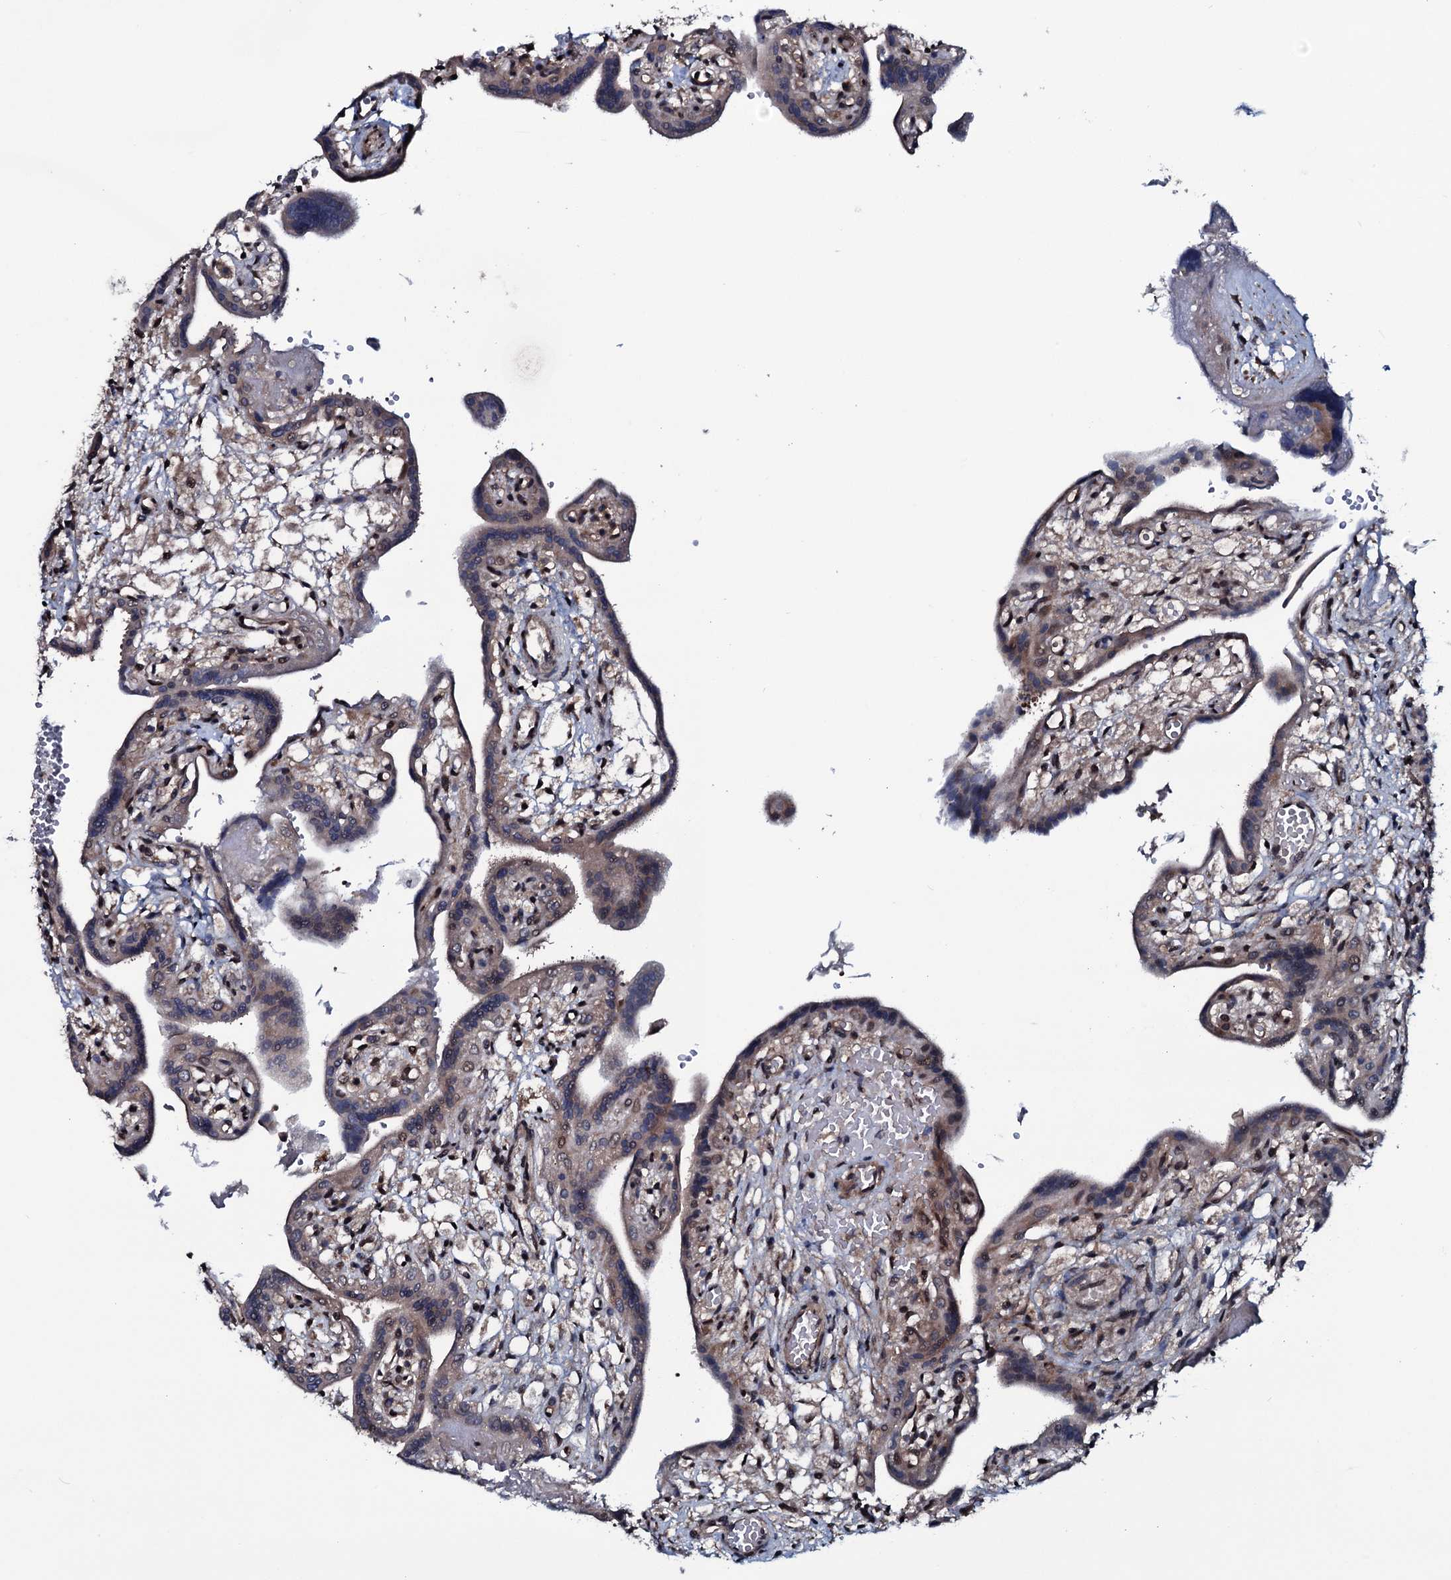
{"staining": {"intensity": "moderate", "quantity": "25%-75%", "location": "cytoplasmic/membranous,nuclear"}, "tissue": "placenta", "cell_type": "Trophoblastic cells", "image_type": "normal", "snomed": [{"axis": "morphology", "description": "Normal tissue, NOS"}, {"axis": "topography", "description": "Placenta"}], "caption": "Placenta was stained to show a protein in brown. There is medium levels of moderate cytoplasmic/membranous,nuclear staining in approximately 25%-75% of trophoblastic cells. The protein of interest is shown in brown color, while the nuclei are stained blue.", "gene": "OGFOD2", "patient": {"sex": "female", "age": 37}}